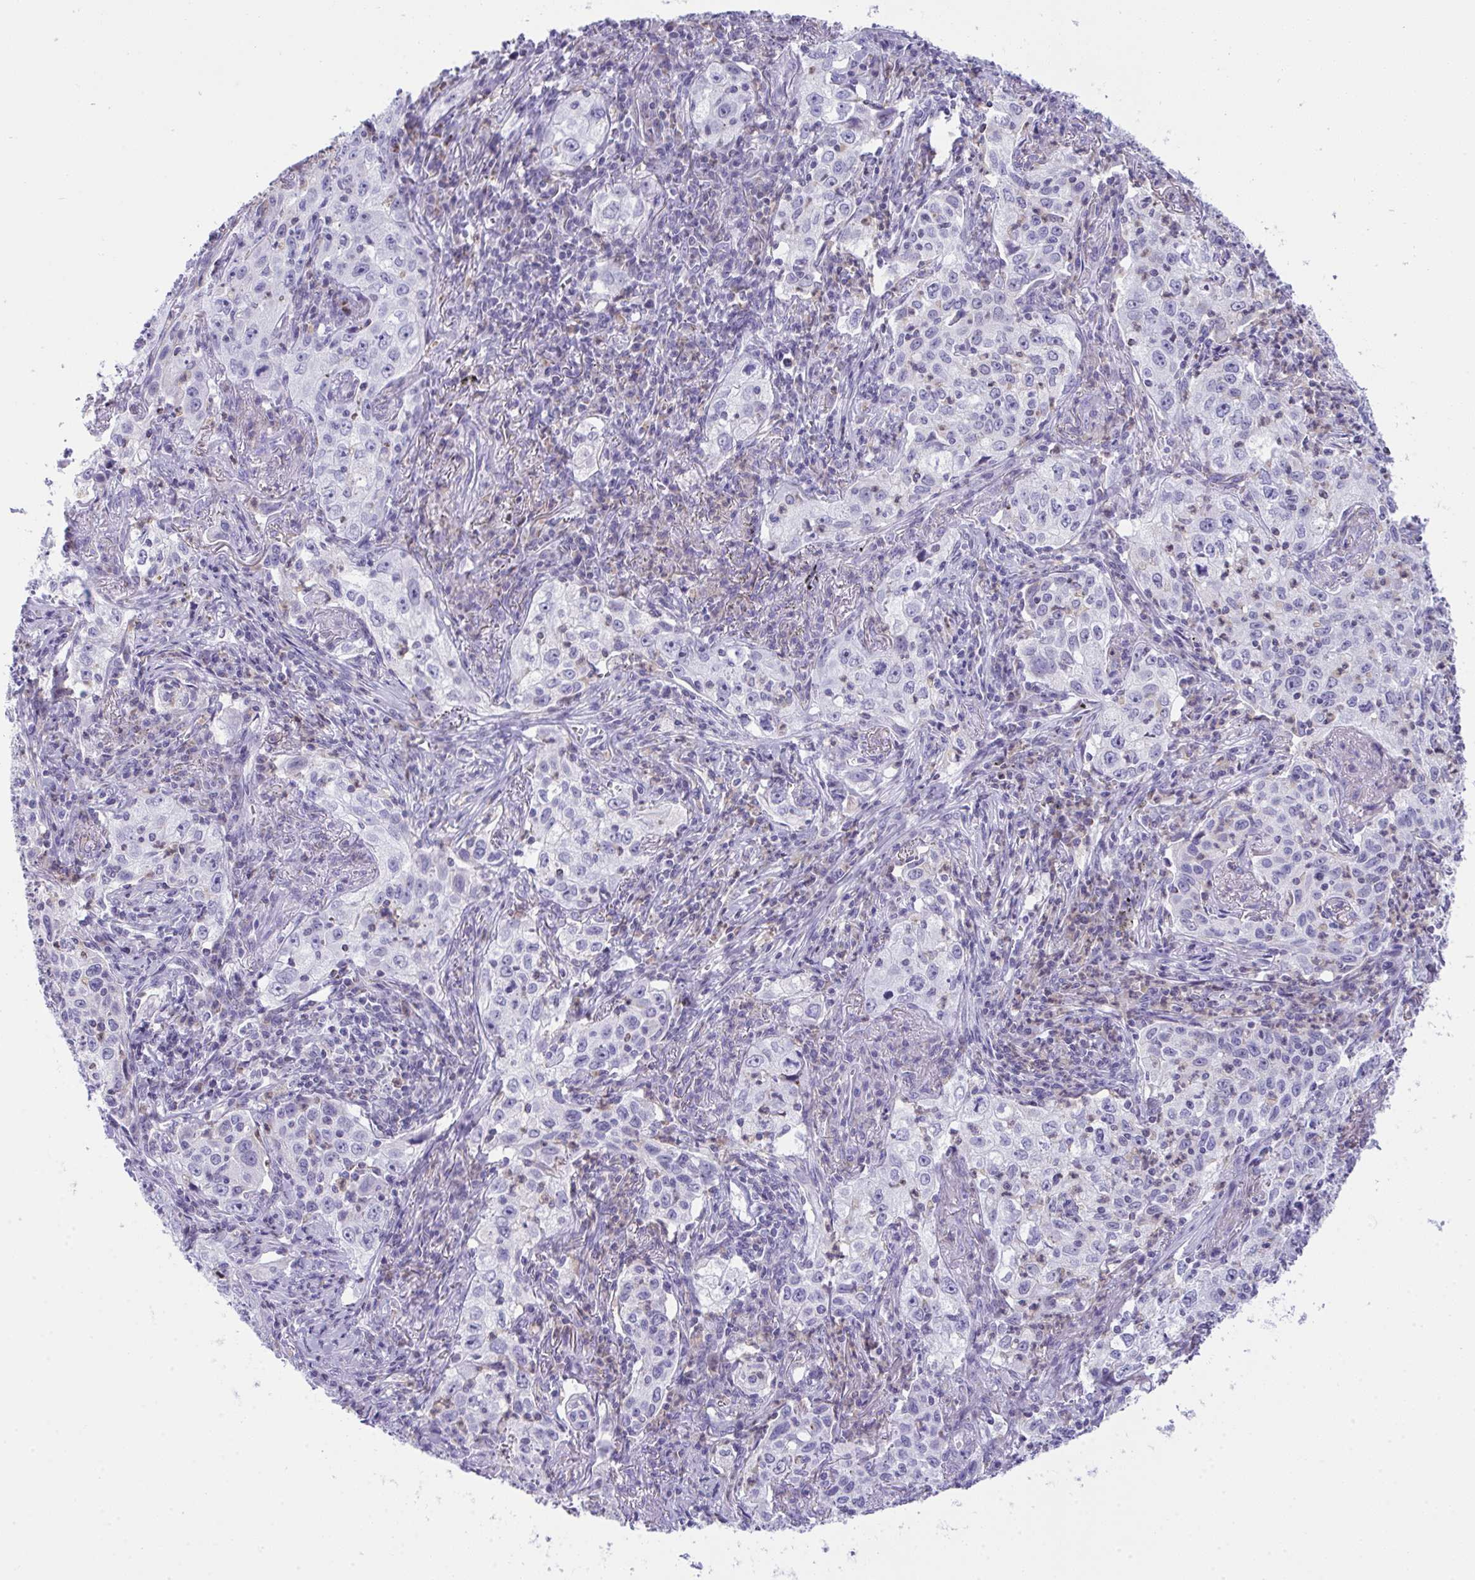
{"staining": {"intensity": "negative", "quantity": "none", "location": "none"}, "tissue": "lung cancer", "cell_type": "Tumor cells", "image_type": "cancer", "snomed": [{"axis": "morphology", "description": "Squamous cell carcinoma, NOS"}, {"axis": "topography", "description": "Lung"}], "caption": "Tumor cells are negative for protein expression in human lung squamous cell carcinoma.", "gene": "PLA2G12B", "patient": {"sex": "male", "age": 71}}